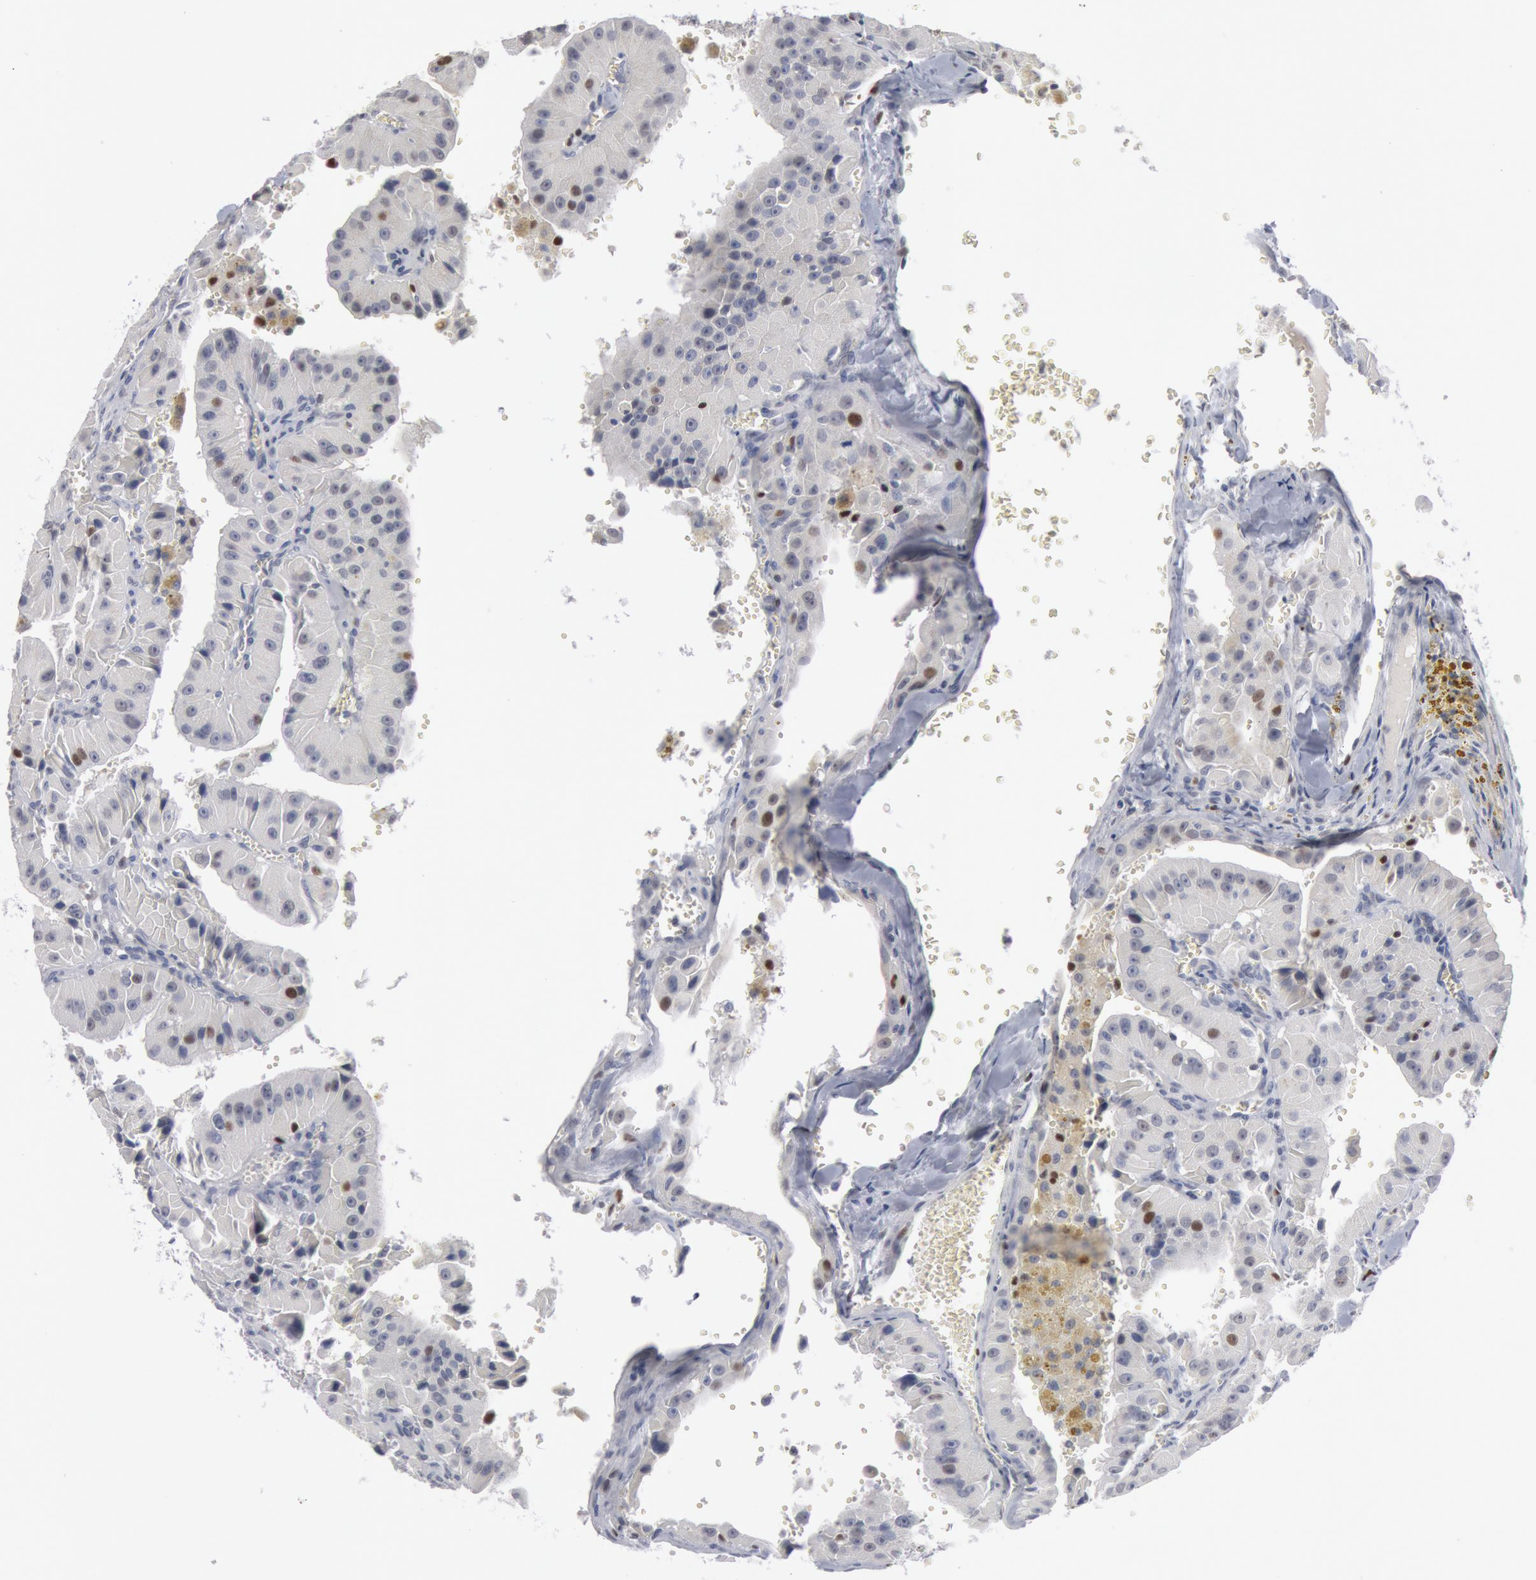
{"staining": {"intensity": "negative", "quantity": "none", "location": "none"}, "tissue": "thyroid cancer", "cell_type": "Tumor cells", "image_type": "cancer", "snomed": [{"axis": "morphology", "description": "Carcinoma, NOS"}, {"axis": "topography", "description": "Thyroid gland"}], "caption": "Tumor cells show no significant protein positivity in thyroid cancer (carcinoma).", "gene": "WDHD1", "patient": {"sex": "male", "age": 76}}